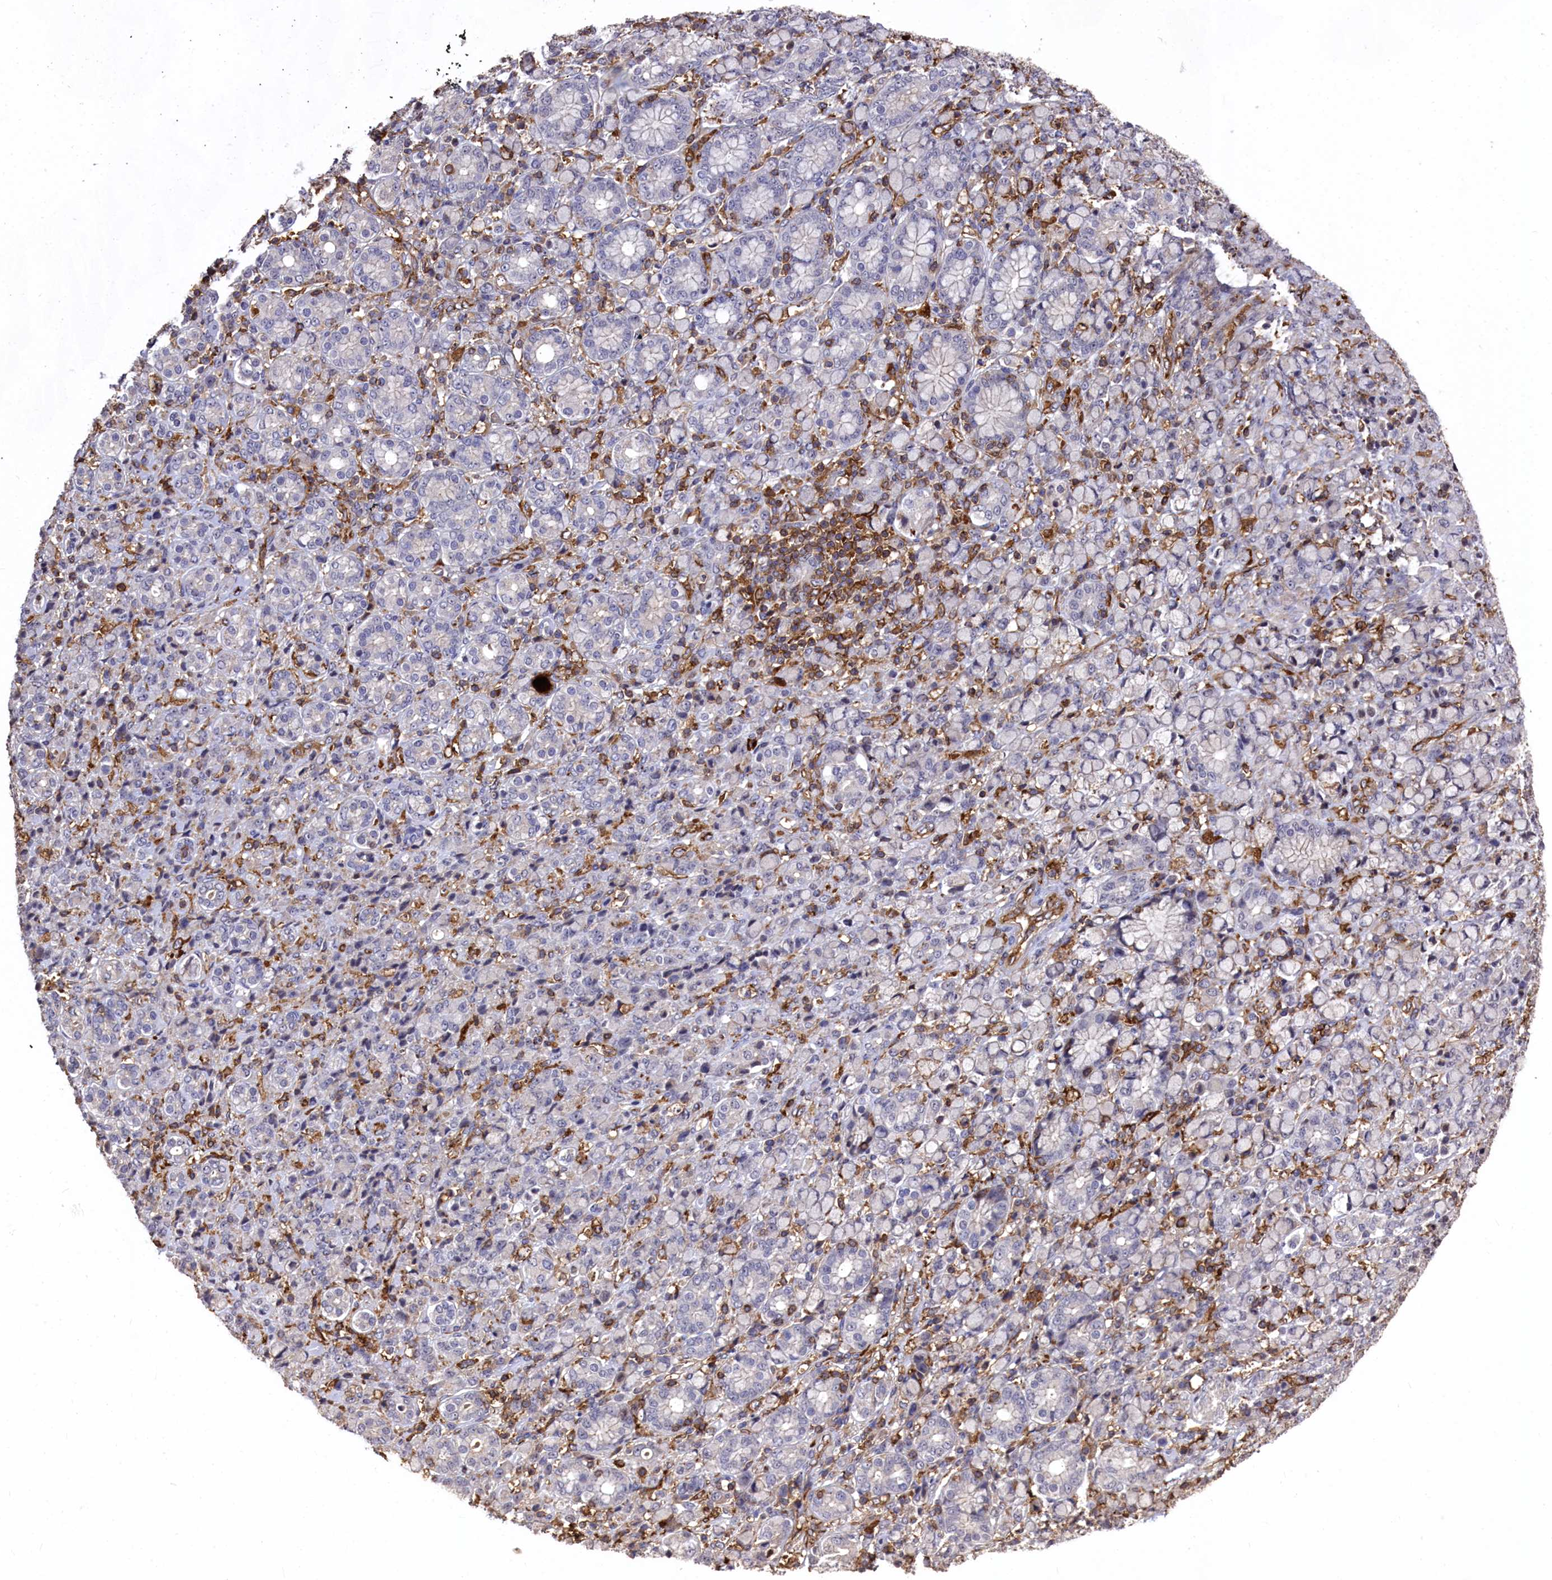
{"staining": {"intensity": "negative", "quantity": "none", "location": "none"}, "tissue": "stomach cancer", "cell_type": "Tumor cells", "image_type": "cancer", "snomed": [{"axis": "morphology", "description": "Adenocarcinoma, NOS"}, {"axis": "topography", "description": "Stomach"}], "caption": "Tumor cells show no significant protein expression in adenocarcinoma (stomach). The staining was performed using DAB to visualize the protein expression in brown, while the nuclei were stained in blue with hematoxylin (Magnification: 20x).", "gene": "PLEKHO2", "patient": {"sex": "female", "age": 79}}